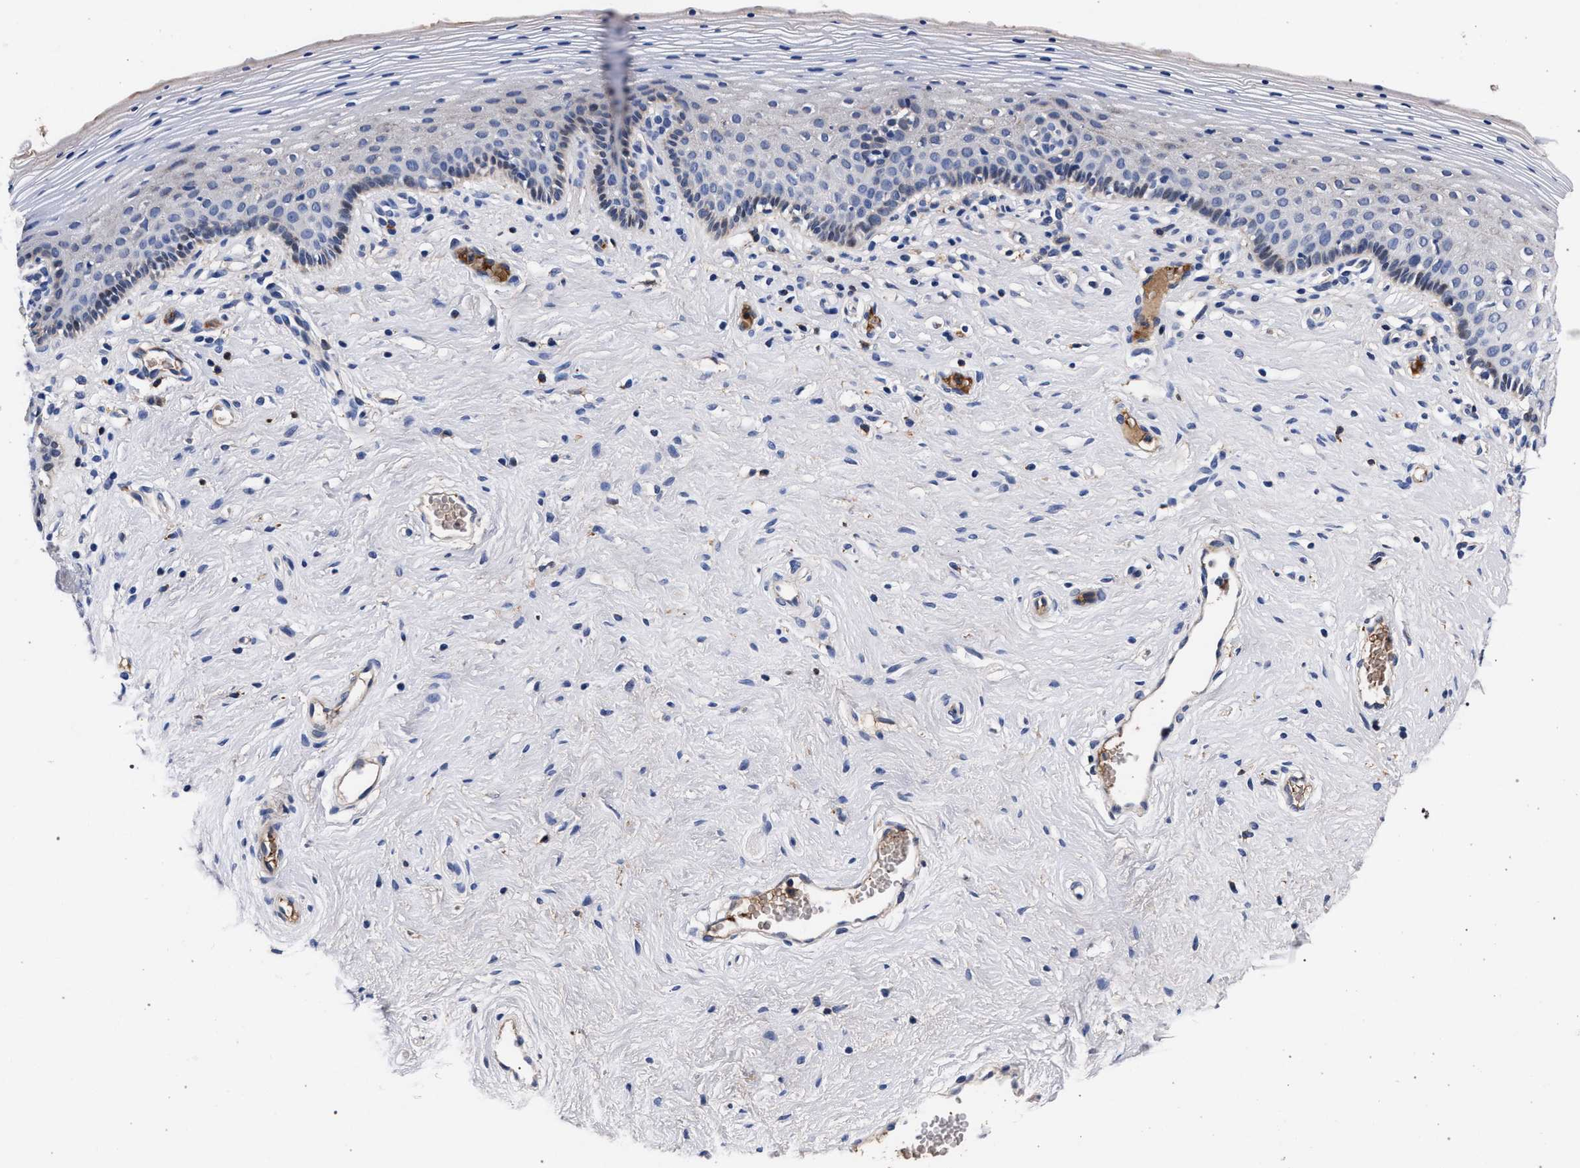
{"staining": {"intensity": "negative", "quantity": "none", "location": "none"}, "tissue": "vagina", "cell_type": "Squamous epithelial cells", "image_type": "normal", "snomed": [{"axis": "morphology", "description": "Normal tissue, NOS"}, {"axis": "topography", "description": "Vagina"}], "caption": "Histopathology image shows no protein positivity in squamous epithelial cells of unremarkable vagina.", "gene": "ACOX1", "patient": {"sex": "female", "age": 32}}